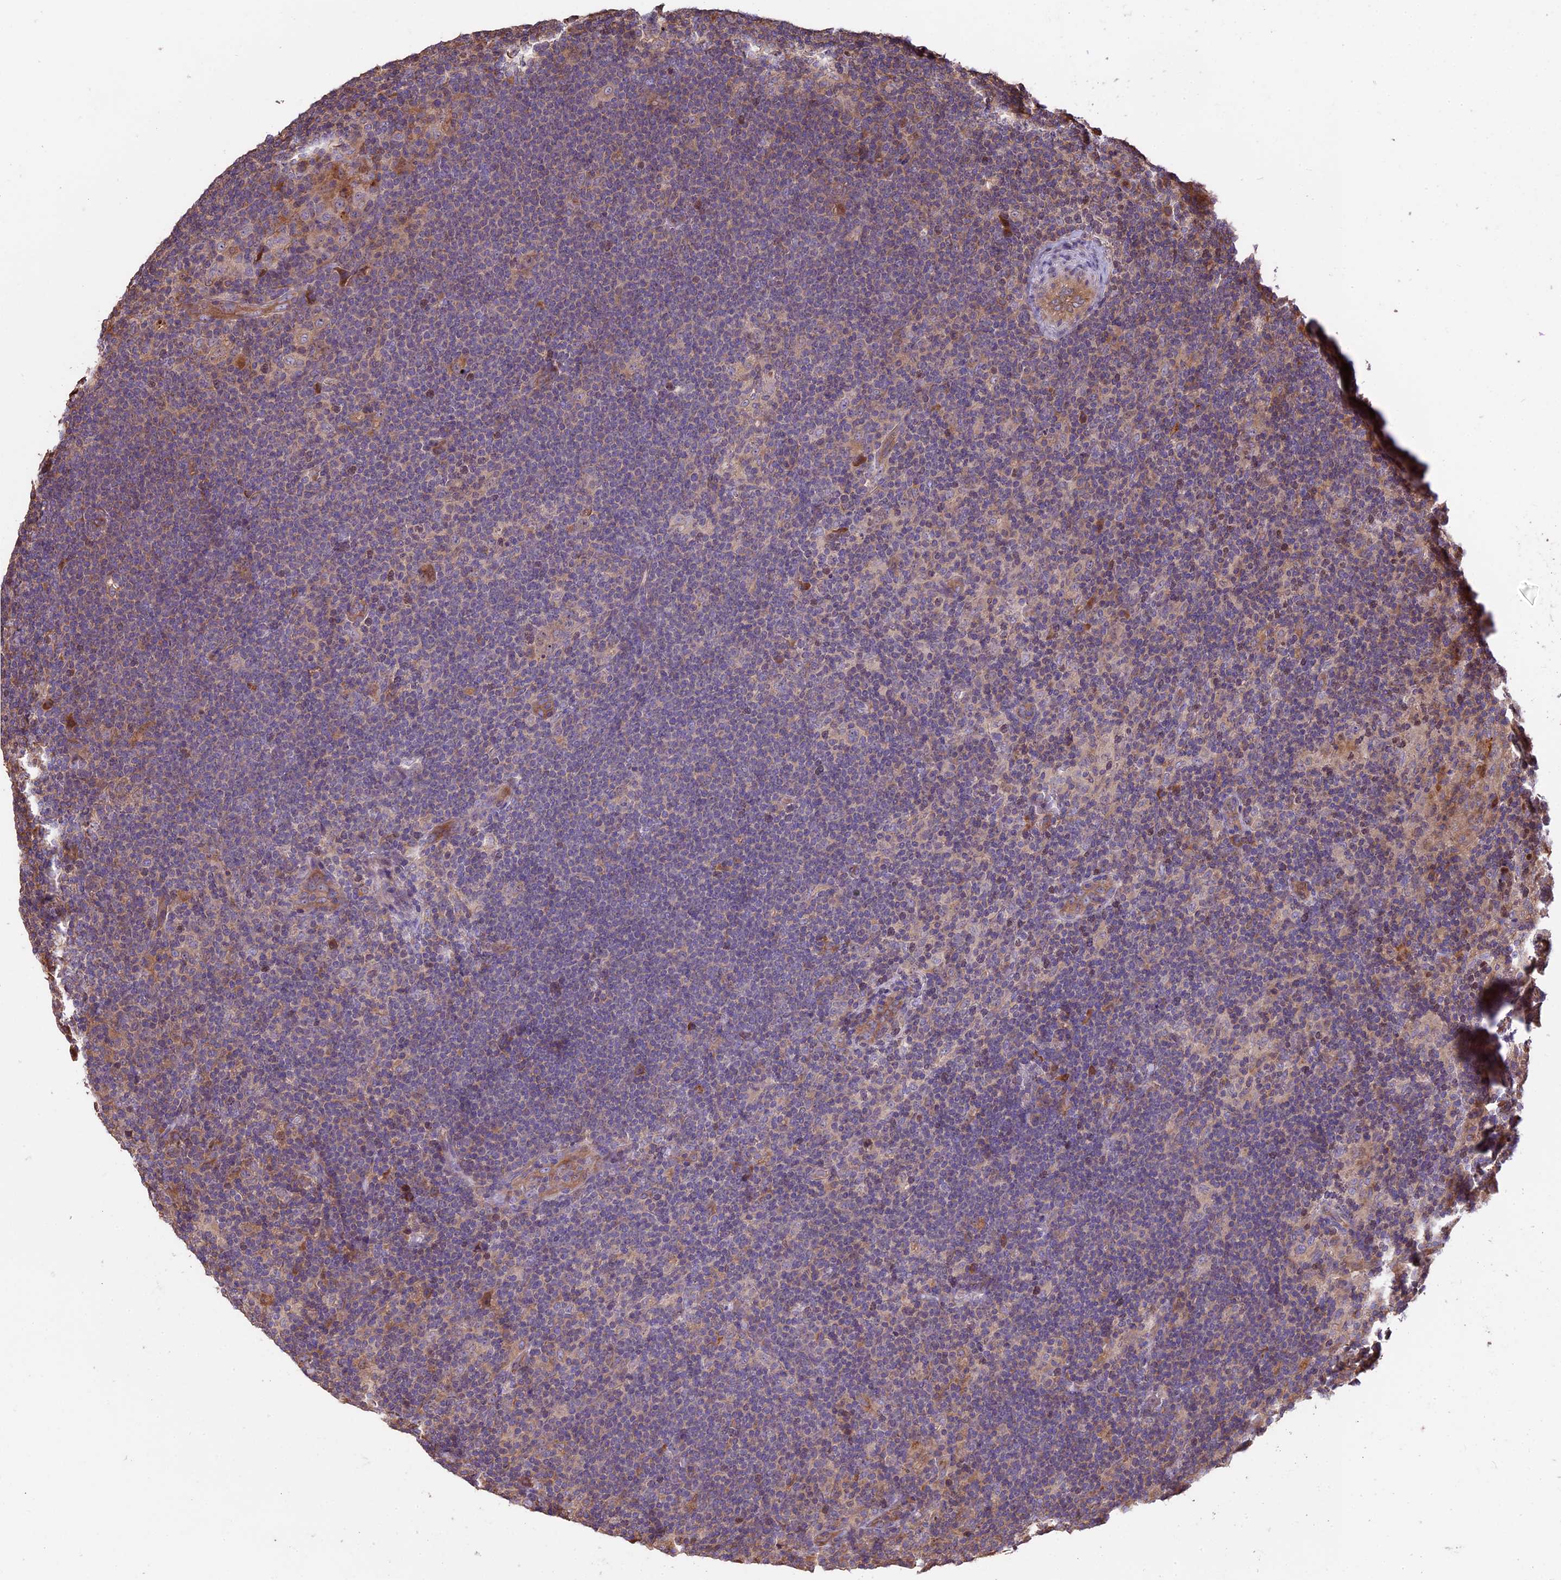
{"staining": {"intensity": "weak", "quantity": "<25%", "location": "cytoplasmic/membranous"}, "tissue": "lymphoma", "cell_type": "Tumor cells", "image_type": "cancer", "snomed": [{"axis": "morphology", "description": "Hodgkin's disease, NOS"}, {"axis": "topography", "description": "Lymph node"}], "caption": "Immunohistochemistry of human lymphoma displays no positivity in tumor cells.", "gene": "VWA3A", "patient": {"sex": "female", "age": 57}}